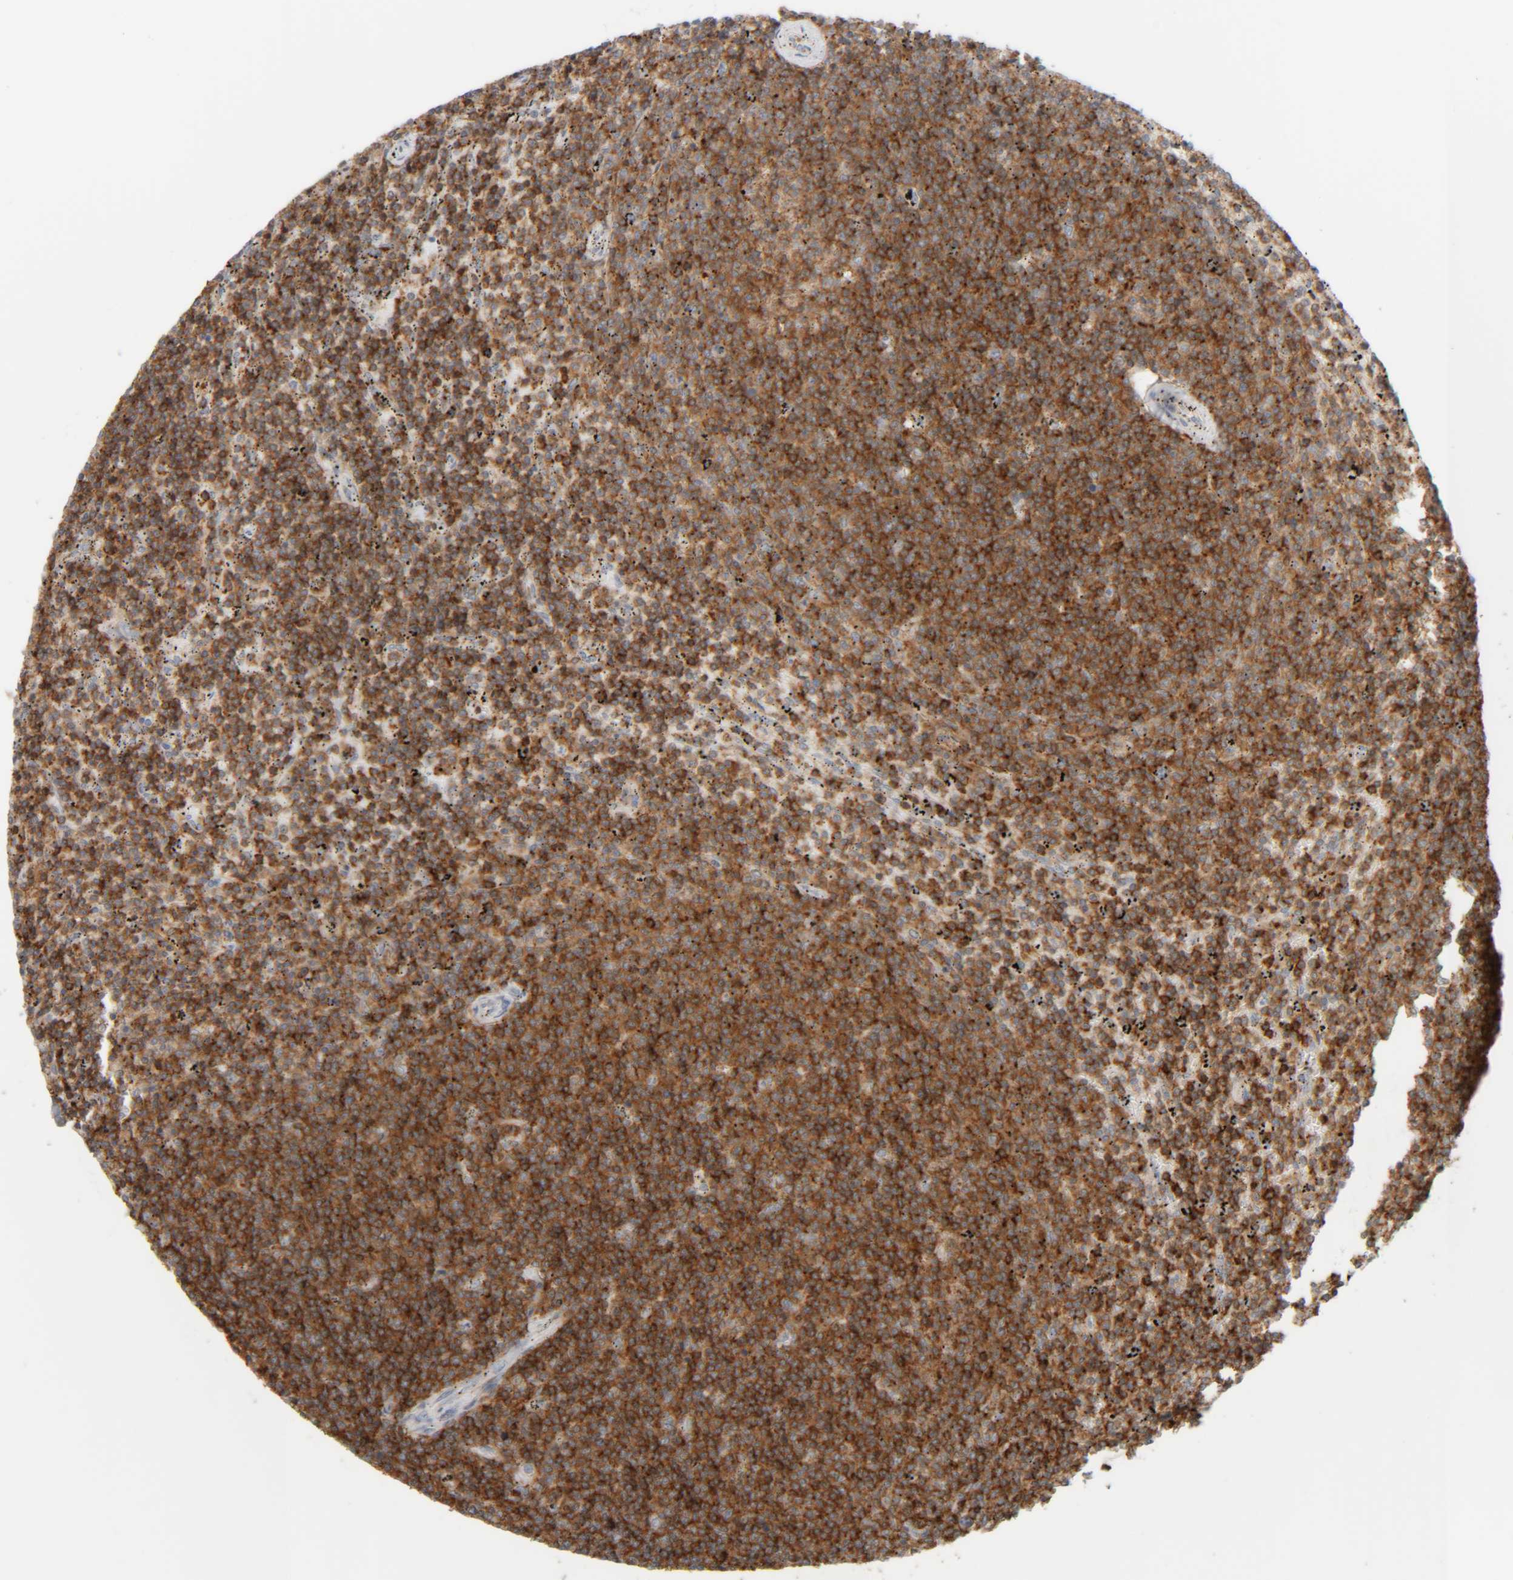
{"staining": {"intensity": "strong", "quantity": ">75%", "location": "cytoplasmic/membranous"}, "tissue": "lymphoma", "cell_type": "Tumor cells", "image_type": "cancer", "snomed": [{"axis": "morphology", "description": "Malignant lymphoma, non-Hodgkin's type, Low grade"}, {"axis": "topography", "description": "Spleen"}], "caption": "This histopathology image displays IHC staining of malignant lymphoma, non-Hodgkin's type (low-grade), with high strong cytoplasmic/membranous staining in approximately >75% of tumor cells.", "gene": "CCDC57", "patient": {"sex": "female", "age": 50}}